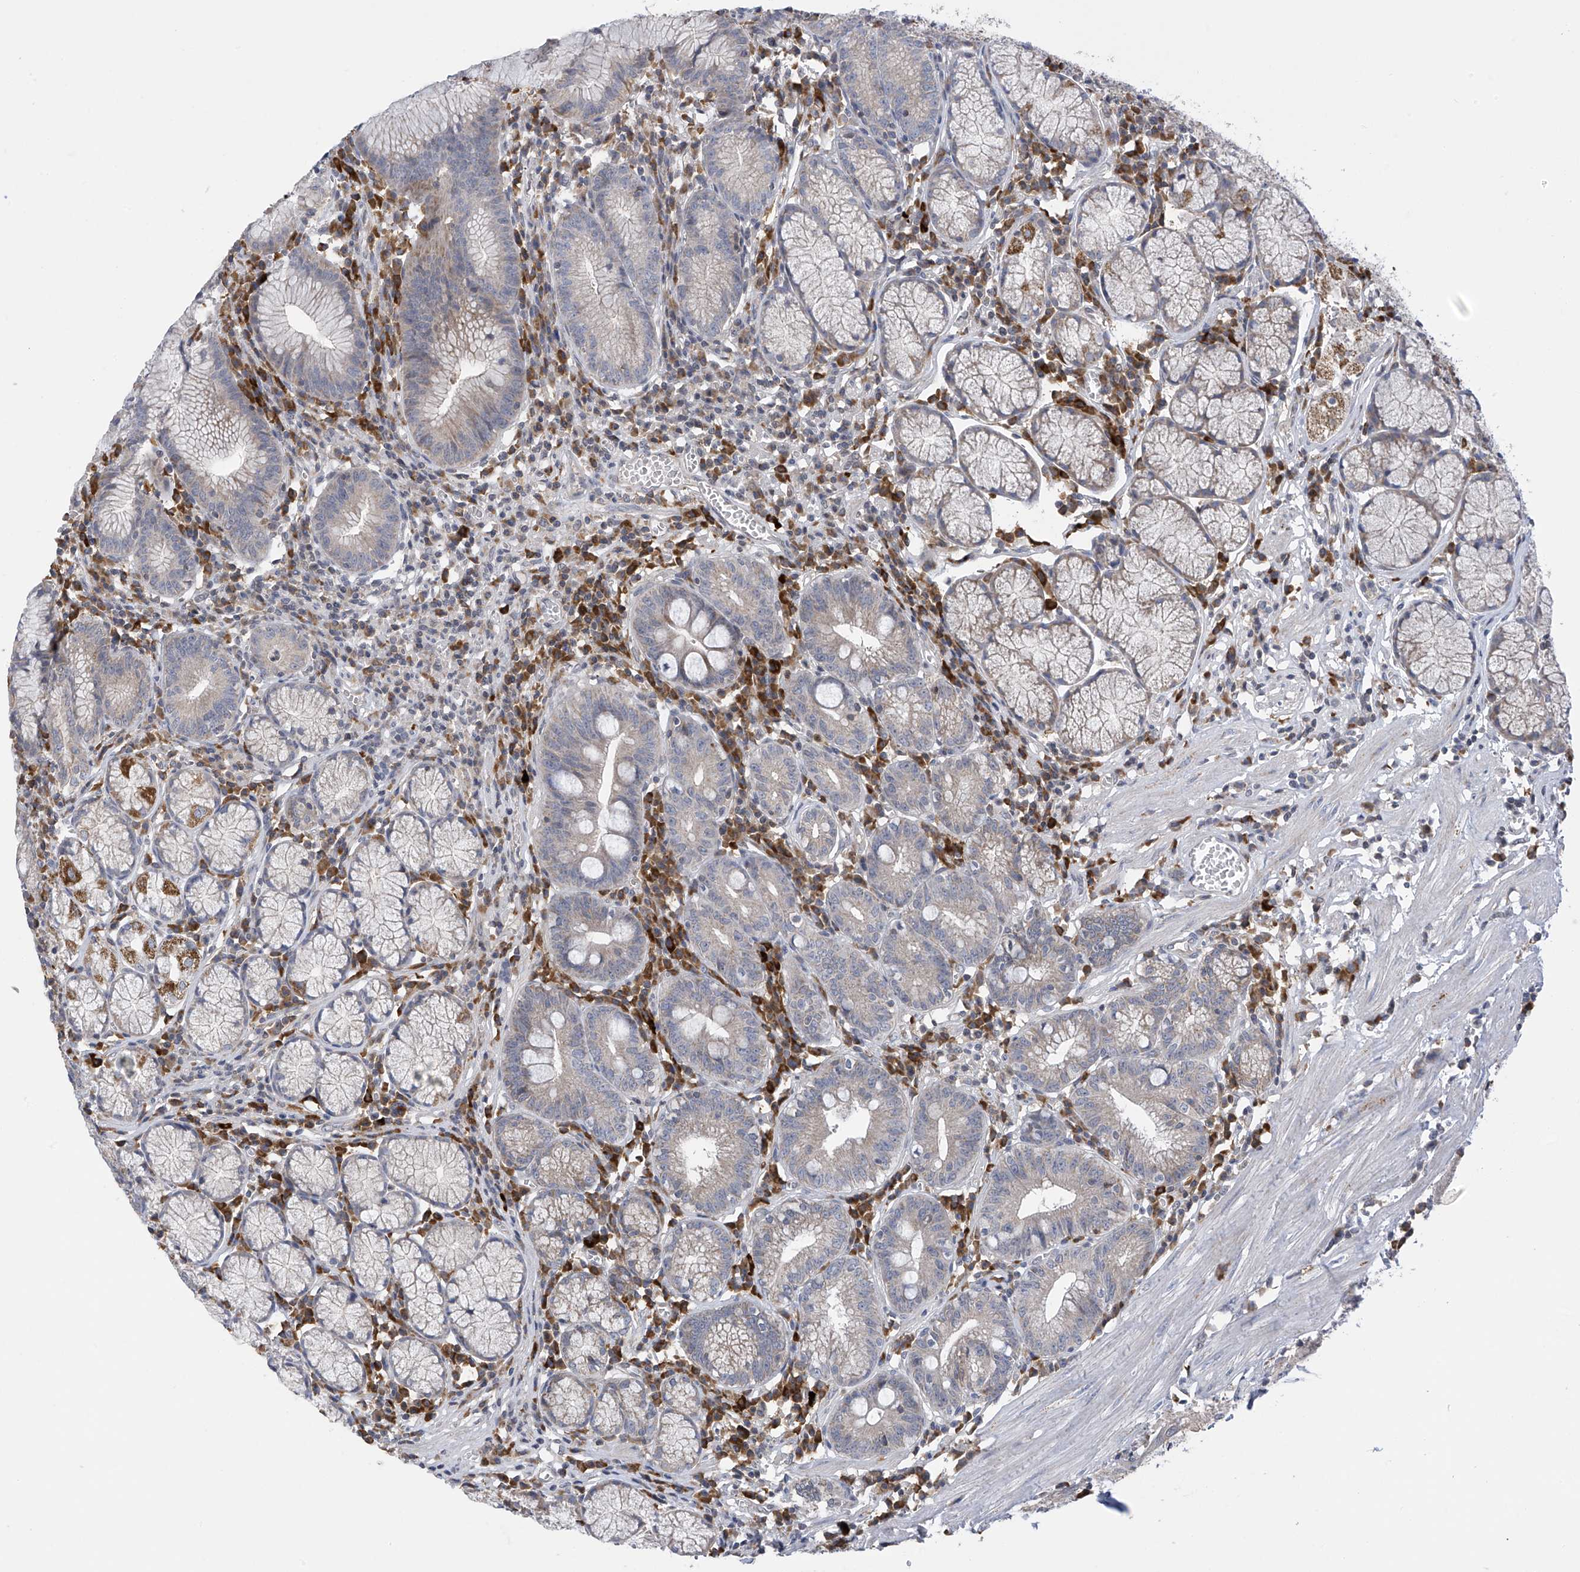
{"staining": {"intensity": "moderate", "quantity": "<25%", "location": "cytoplasmic/membranous"}, "tissue": "stomach", "cell_type": "Glandular cells", "image_type": "normal", "snomed": [{"axis": "morphology", "description": "Normal tissue, NOS"}, {"axis": "topography", "description": "Stomach"}], "caption": "The histopathology image displays a brown stain indicating the presence of a protein in the cytoplasmic/membranous of glandular cells in stomach.", "gene": "SLCO4A1", "patient": {"sex": "male", "age": 55}}